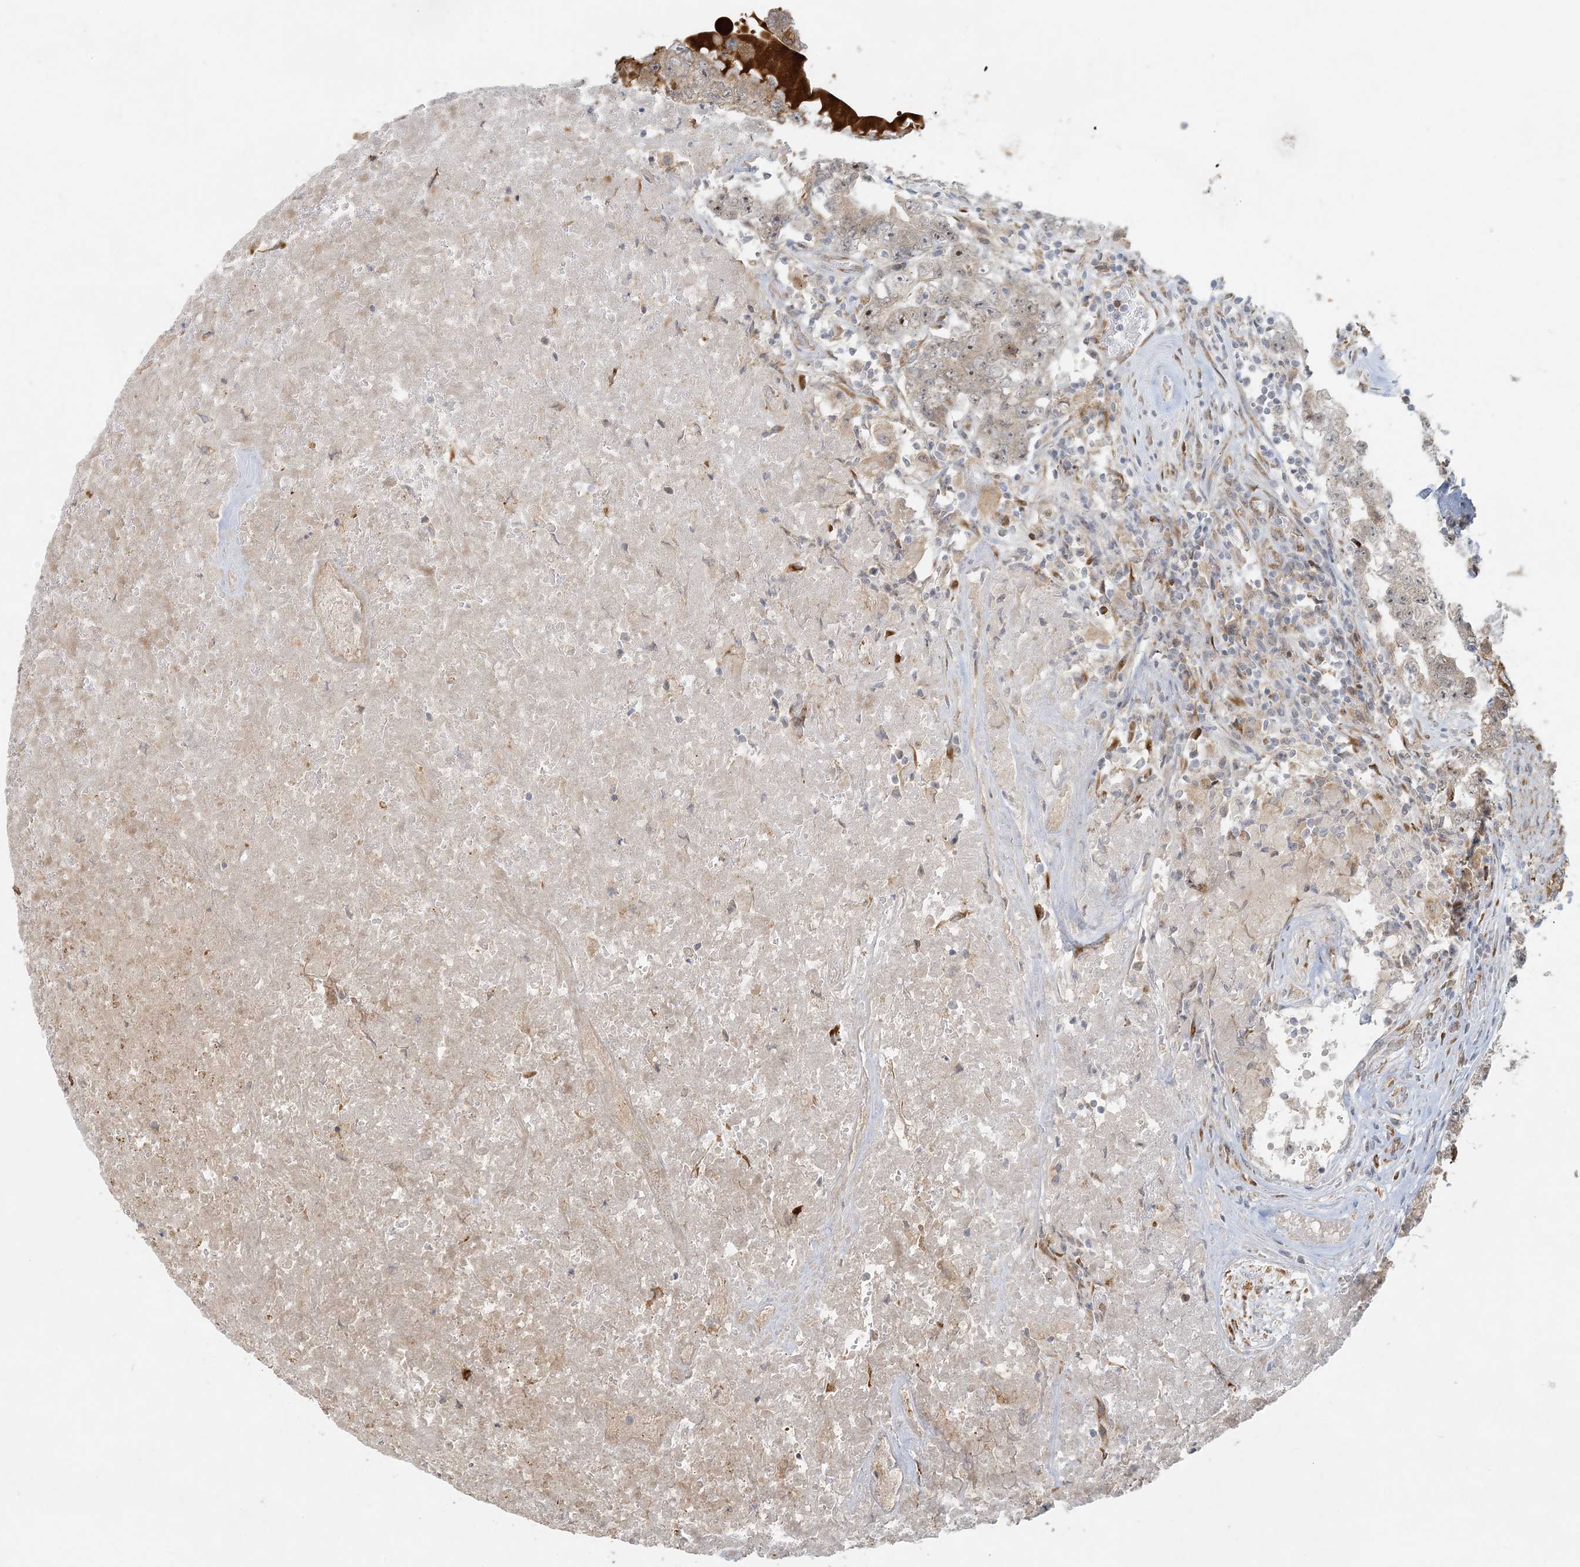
{"staining": {"intensity": "weak", "quantity": ">75%", "location": "cytoplasmic/membranous"}, "tissue": "testis cancer", "cell_type": "Tumor cells", "image_type": "cancer", "snomed": [{"axis": "morphology", "description": "Carcinoma, Embryonal, NOS"}, {"axis": "topography", "description": "Testis"}], "caption": "Immunohistochemical staining of testis cancer (embryonal carcinoma) exhibits weak cytoplasmic/membranous protein positivity in about >75% of tumor cells. (DAB IHC with brightfield microscopy, high magnification).", "gene": "HACL1", "patient": {"sex": "male", "age": 26}}